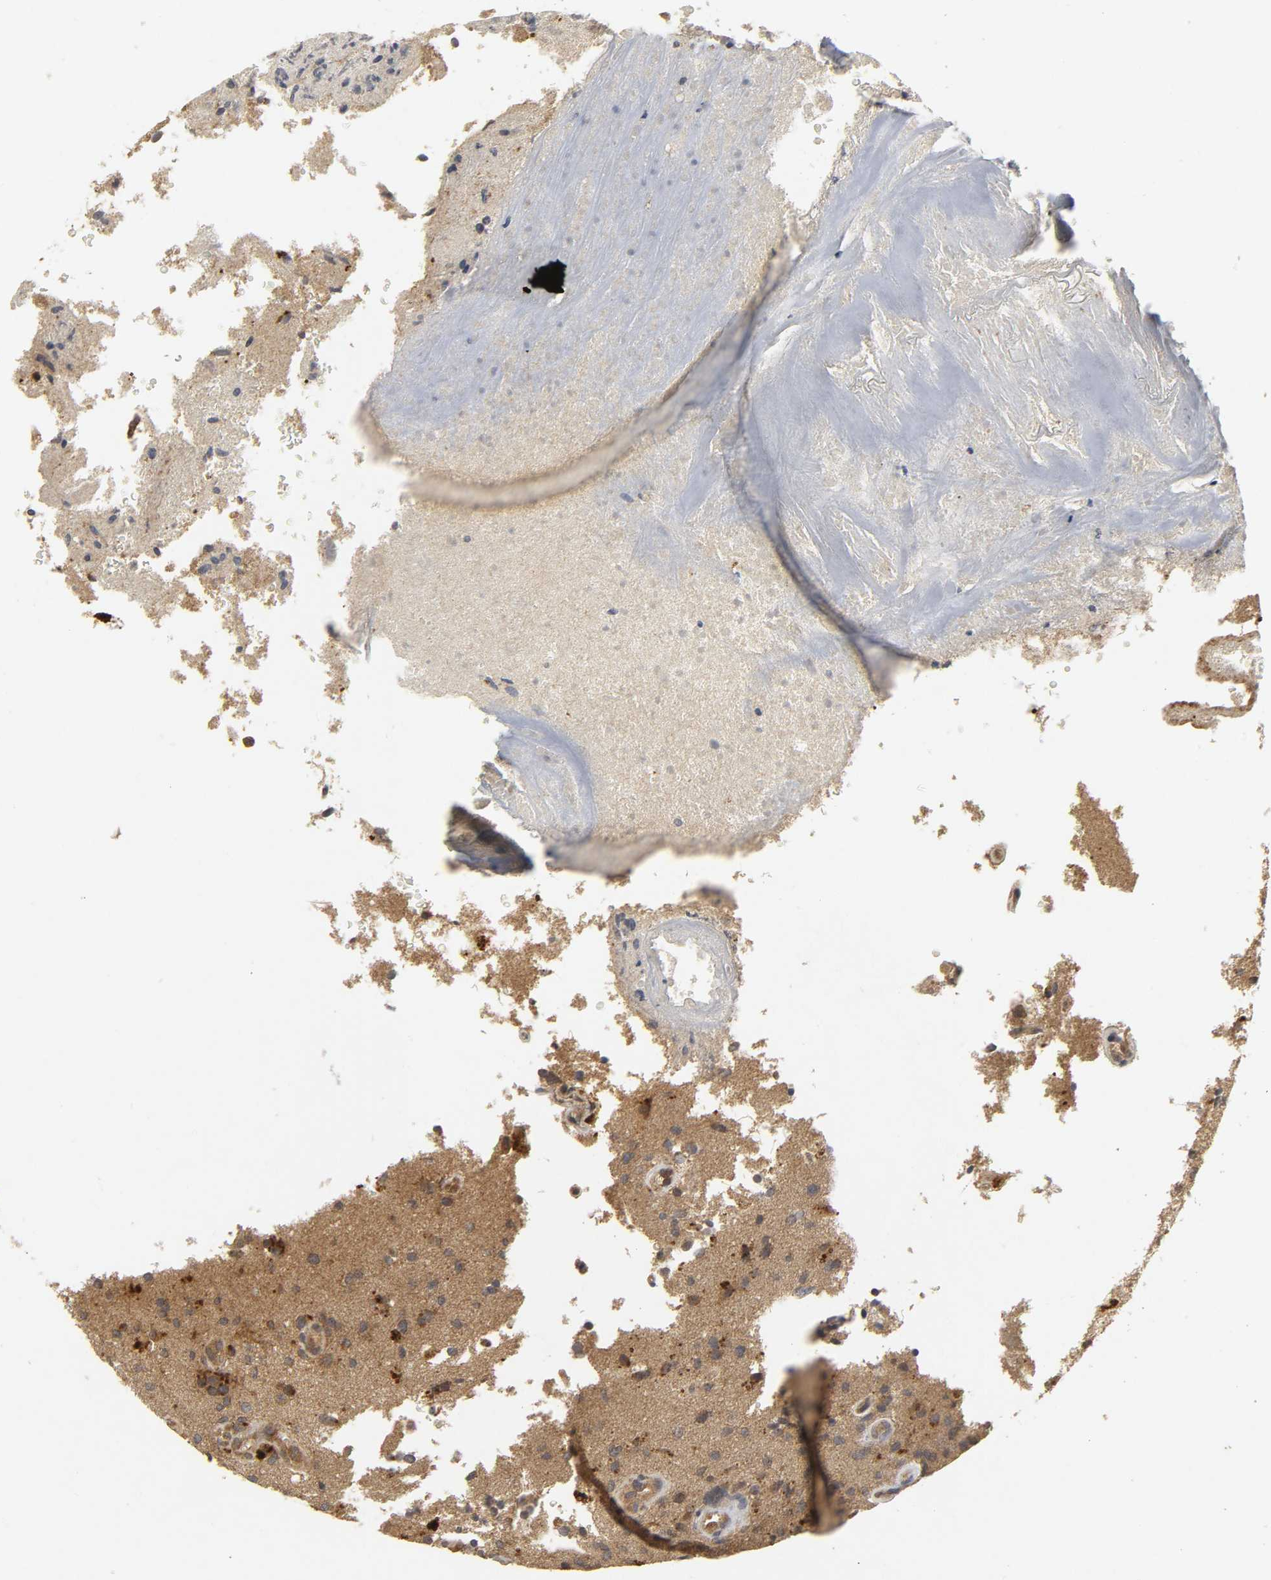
{"staining": {"intensity": "moderate", "quantity": ">75%", "location": "cytoplasmic/membranous"}, "tissue": "glioma", "cell_type": "Tumor cells", "image_type": "cancer", "snomed": [{"axis": "morphology", "description": "Normal tissue, NOS"}, {"axis": "morphology", "description": "Glioma, malignant, High grade"}, {"axis": "topography", "description": "Cerebral cortex"}], "caption": "Glioma stained with immunohistochemistry exhibits moderate cytoplasmic/membranous expression in approximately >75% of tumor cells. (brown staining indicates protein expression, while blue staining denotes nuclei).", "gene": "TRAF6", "patient": {"sex": "male", "age": 75}}